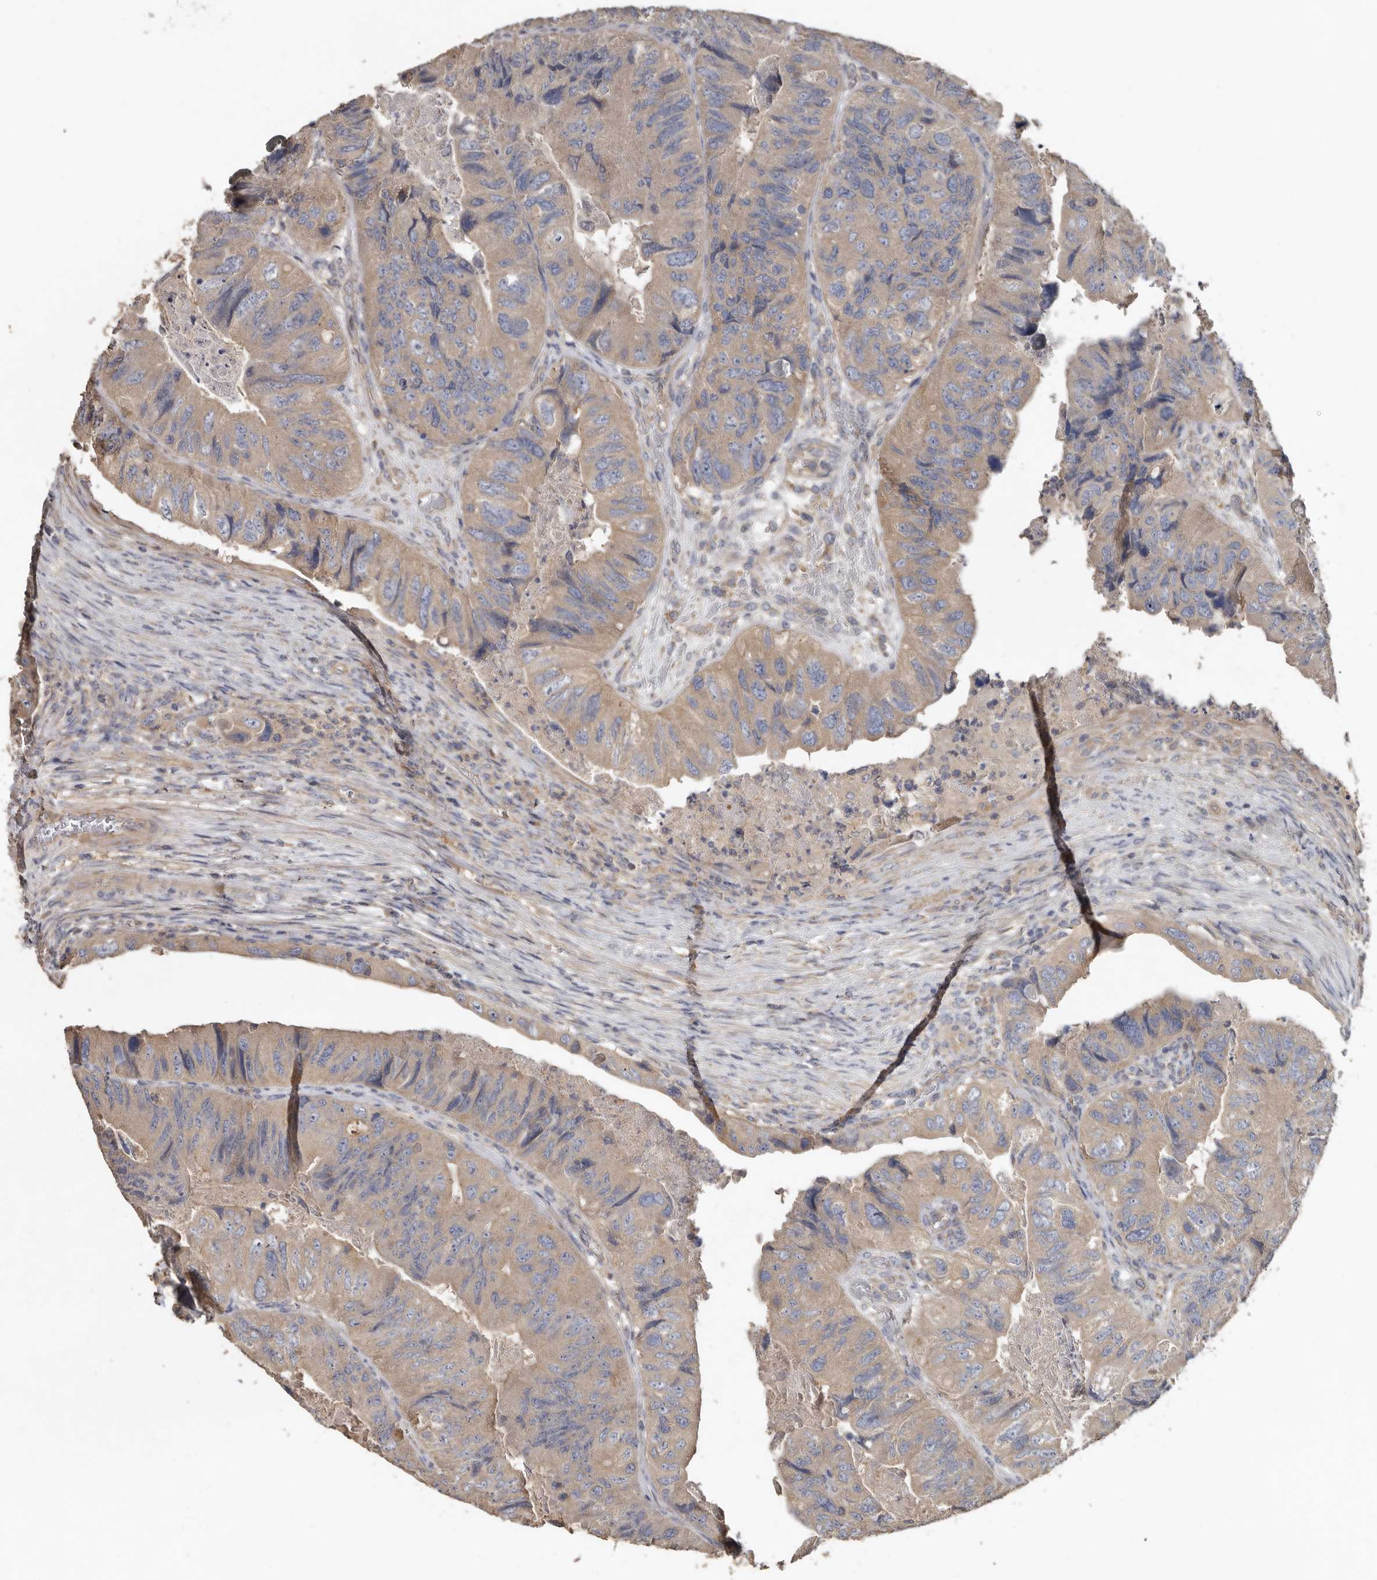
{"staining": {"intensity": "weak", "quantity": ">75%", "location": "cytoplasmic/membranous"}, "tissue": "colorectal cancer", "cell_type": "Tumor cells", "image_type": "cancer", "snomed": [{"axis": "morphology", "description": "Adenocarcinoma, NOS"}, {"axis": "topography", "description": "Rectum"}], "caption": "Colorectal cancer tissue demonstrates weak cytoplasmic/membranous positivity in approximately >75% of tumor cells, visualized by immunohistochemistry.", "gene": "FLCN", "patient": {"sex": "male", "age": 63}}